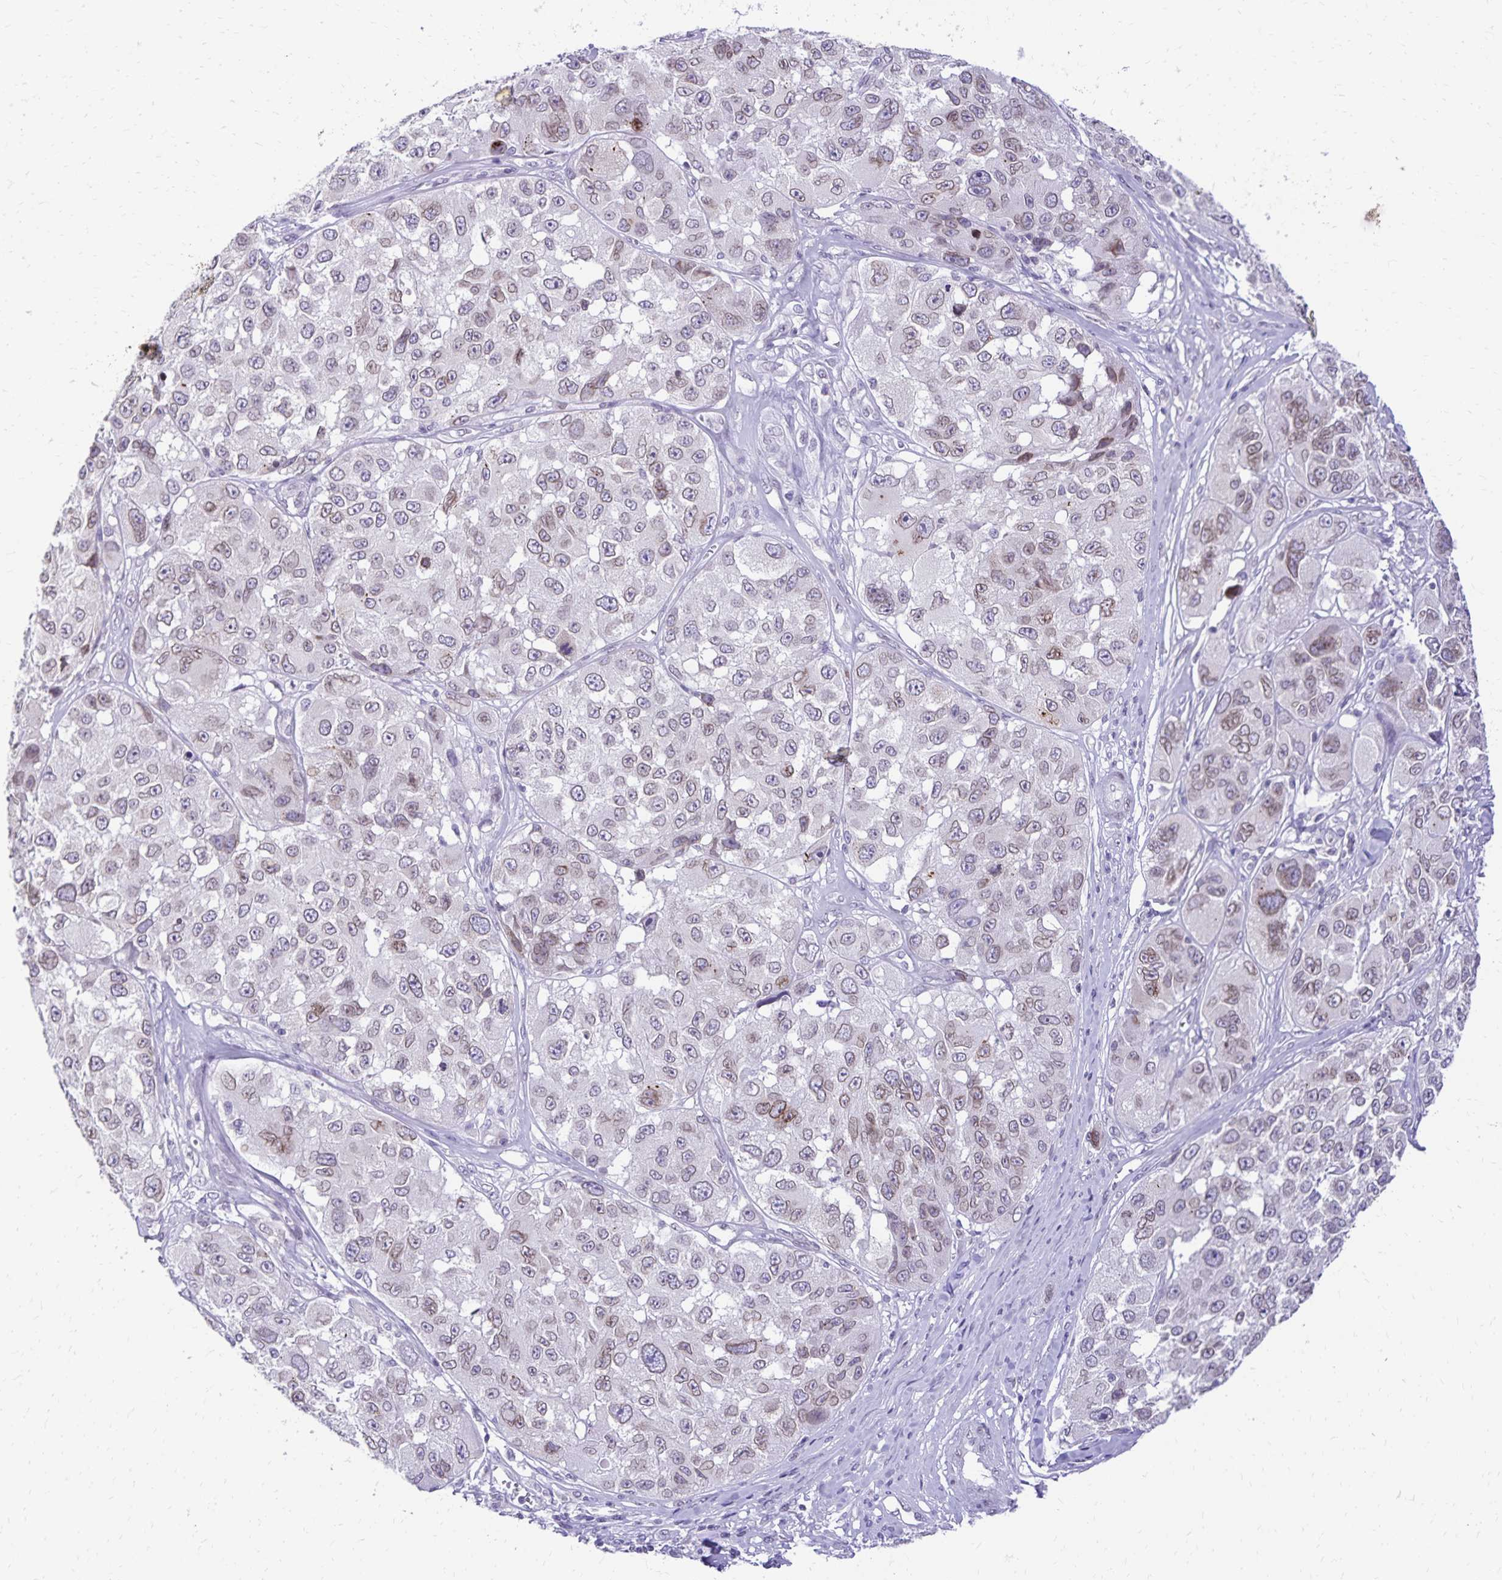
{"staining": {"intensity": "weak", "quantity": "<25%", "location": "cytoplasmic/membranous,nuclear"}, "tissue": "melanoma", "cell_type": "Tumor cells", "image_type": "cancer", "snomed": [{"axis": "morphology", "description": "Malignant melanoma, NOS"}, {"axis": "topography", "description": "Skin"}], "caption": "Tumor cells show no significant protein staining in malignant melanoma.", "gene": "FAM166C", "patient": {"sex": "female", "age": 66}}